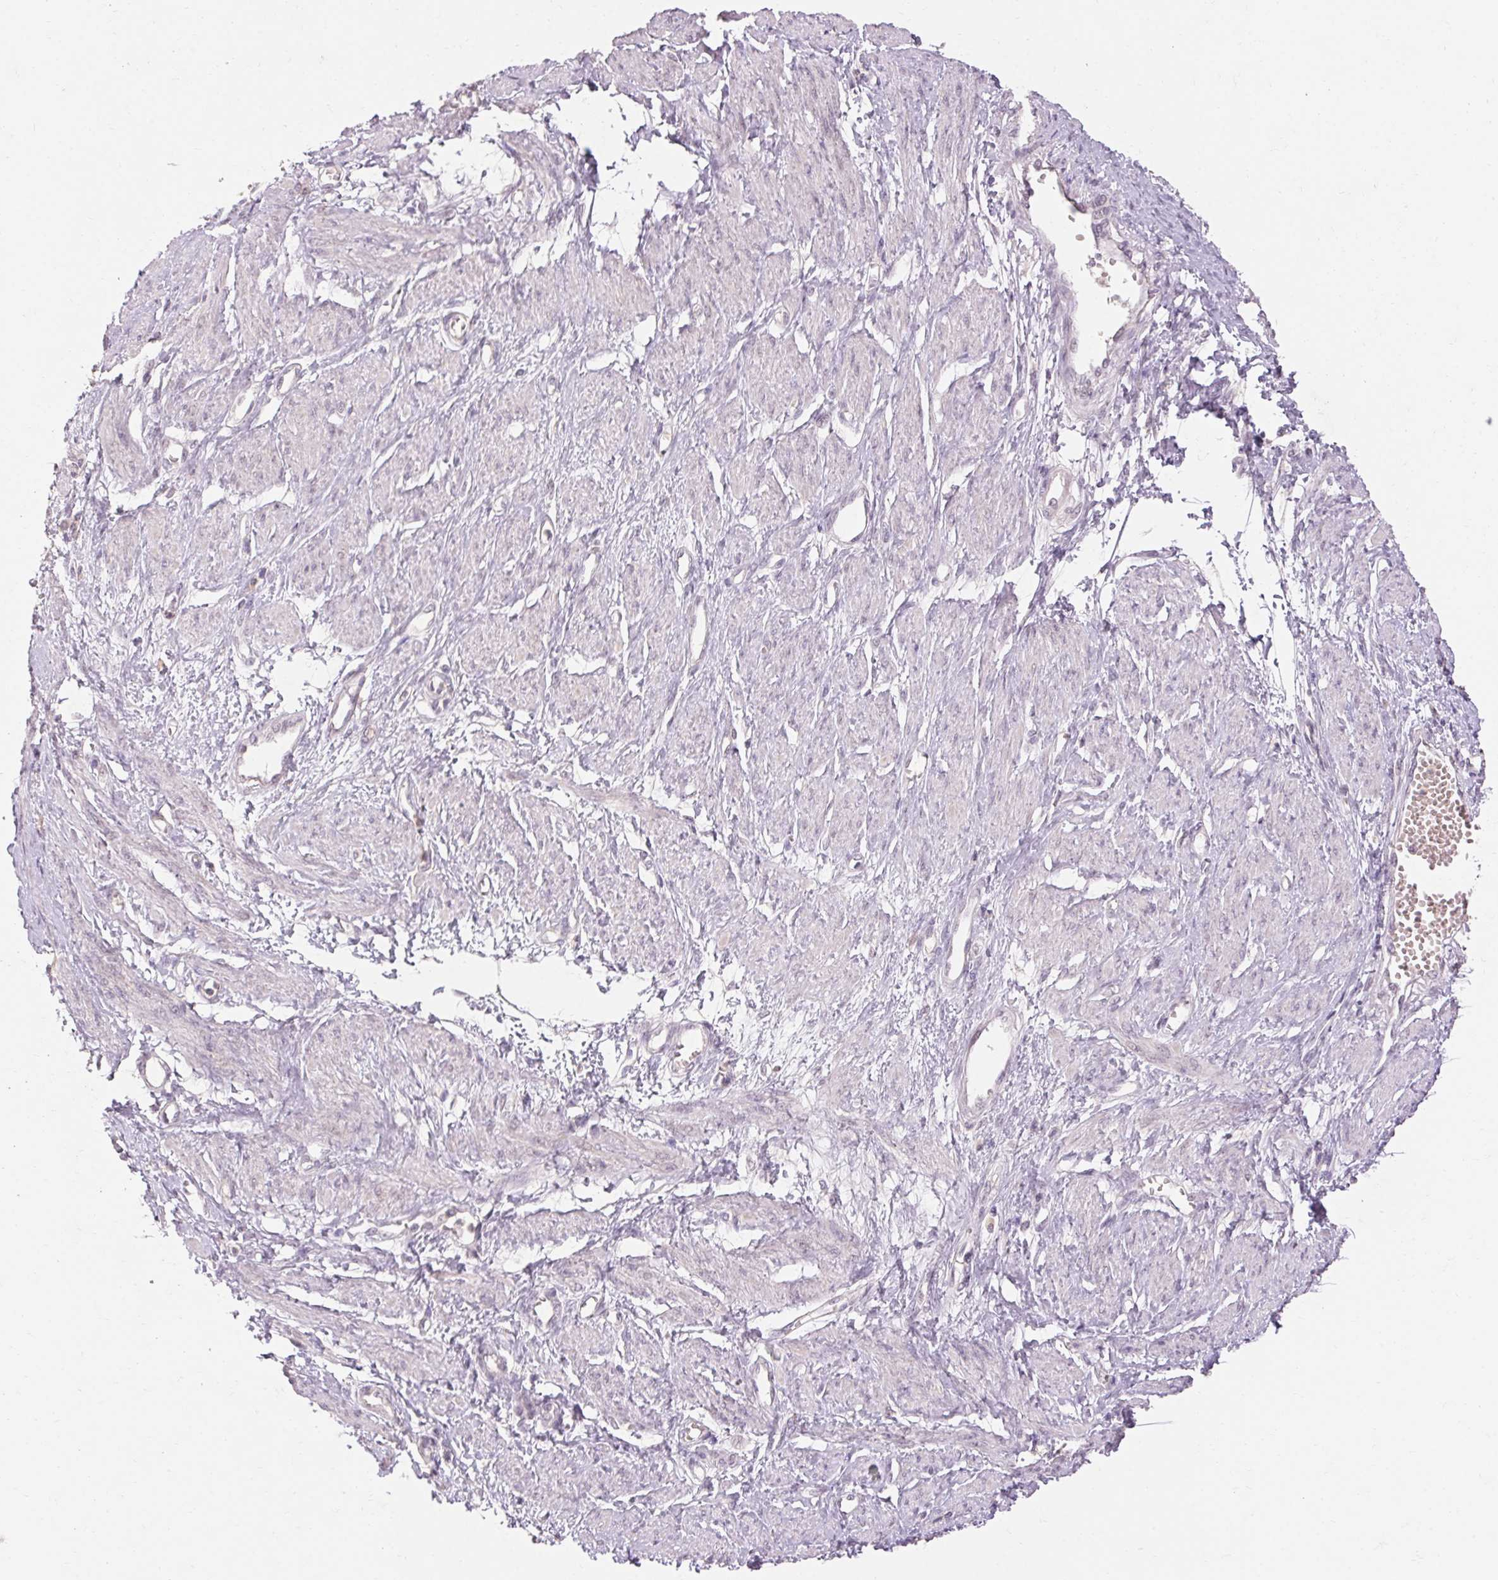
{"staining": {"intensity": "negative", "quantity": "none", "location": "none"}, "tissue": "smooth muscle", "cell_type": "Smooth muscle cells", "image_type": "normal", "snomed": [{"axis": "morphology", "description": "Normal tissue, NOS"}, {"axis": "topography", "description": "Smooth muscle"}, {"axis": "topography", "description": "Uterus"}], "caption": "Image shows no protein expression in smooth muscle cells of benign smooth muscle. (Immunohistochemistry (ihc), brightfield microscopy, high magnification).", "gene": "SKP2", "patient": {"sex": "female", "age": 39}}